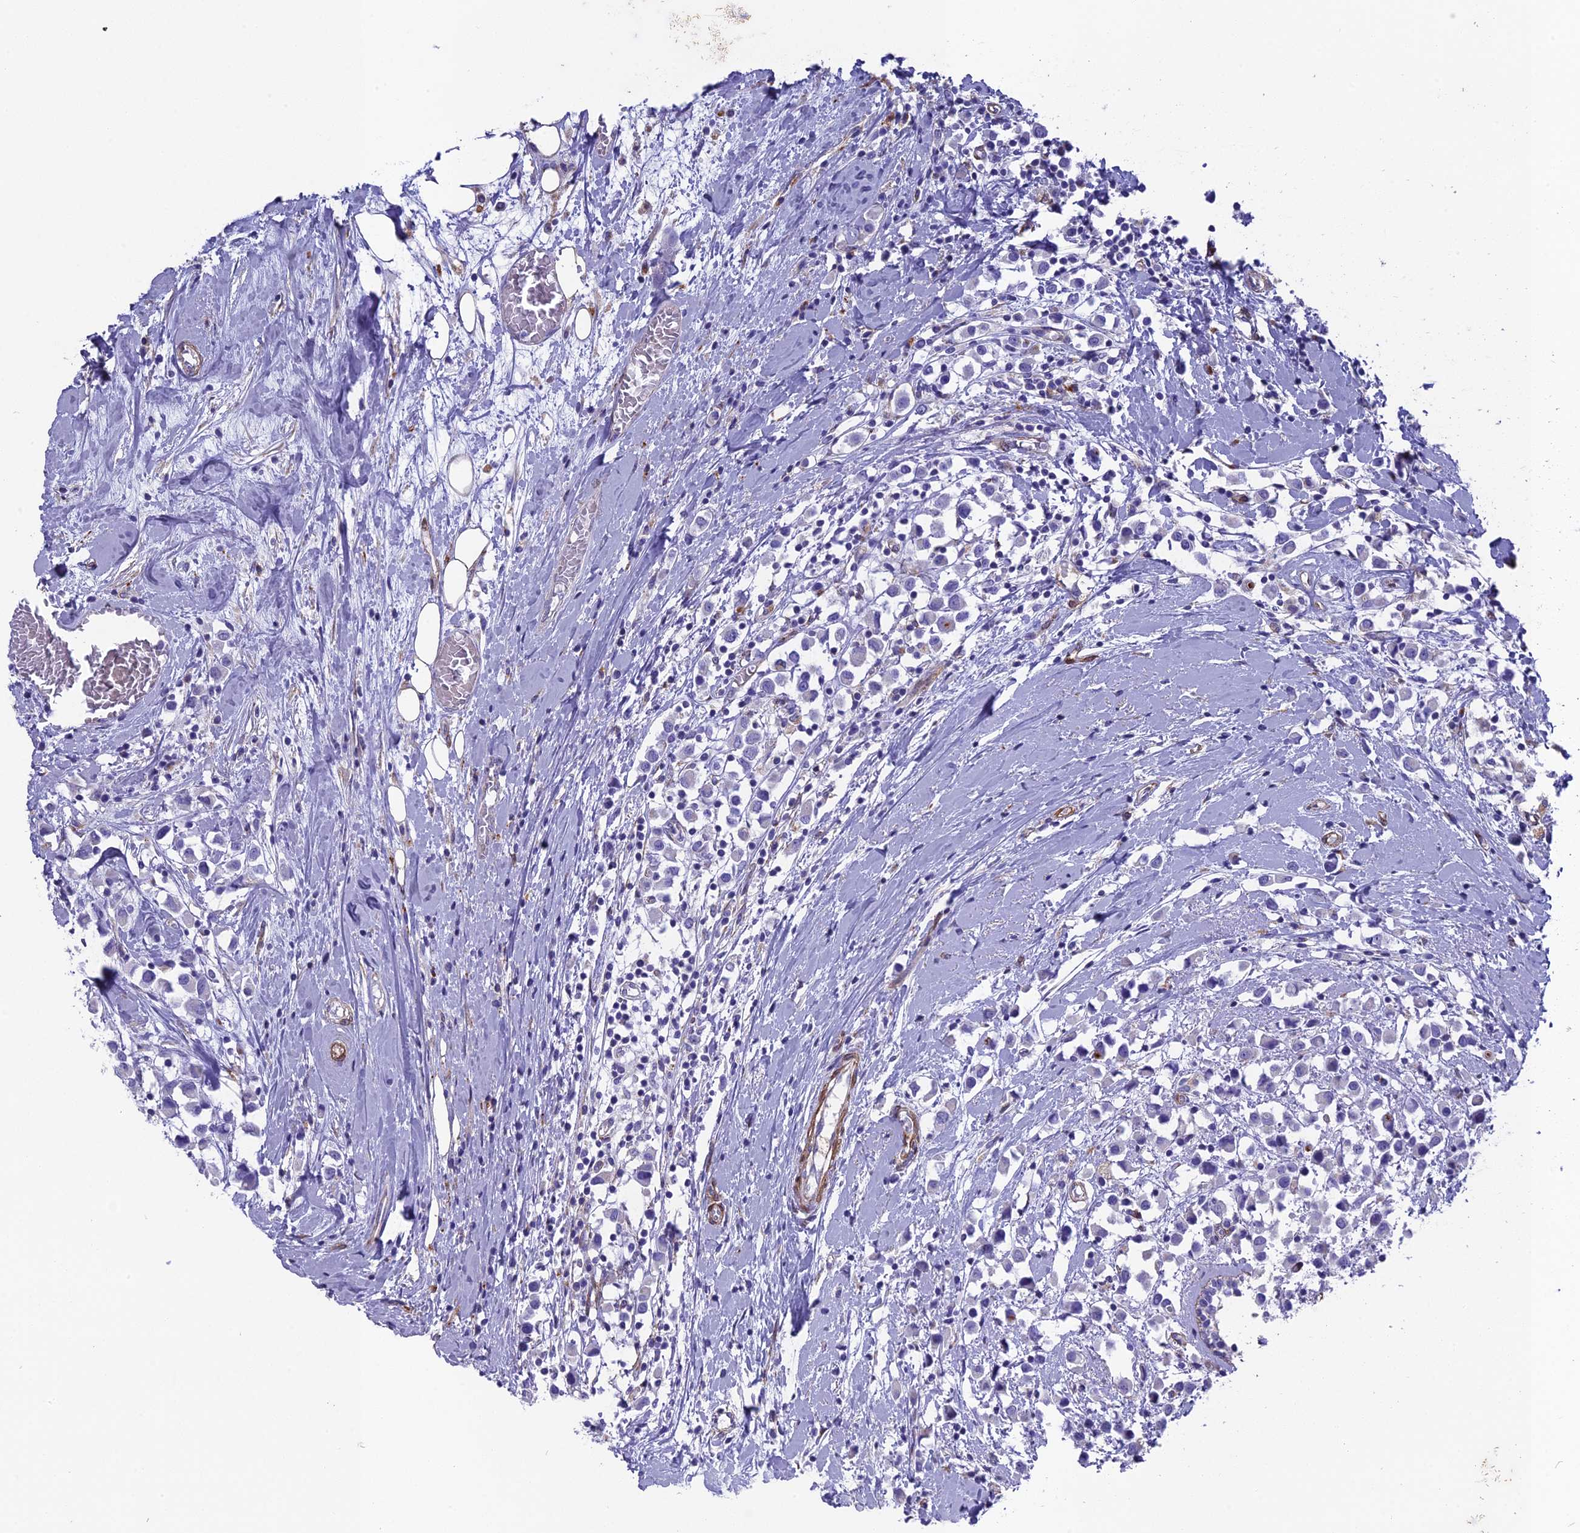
{"staining": {"intensity": "negative", "quantity": "none", "location": "none"}, "tissue": "breast cancer", "cell_type": "Tumor cells", "image_type": "cancer", "snomed": [{"axis": "morphology", "description": "Duct carcinoma"}, {"axis": "topography", "description": "Breast"}], "caption": "A high-resolution histopathology image shows IHC staining of breast cancer, which displays no significant positivity in tumor cells.", "gene": "TNS1", "patient": {"sex": "female", "age": 61}}